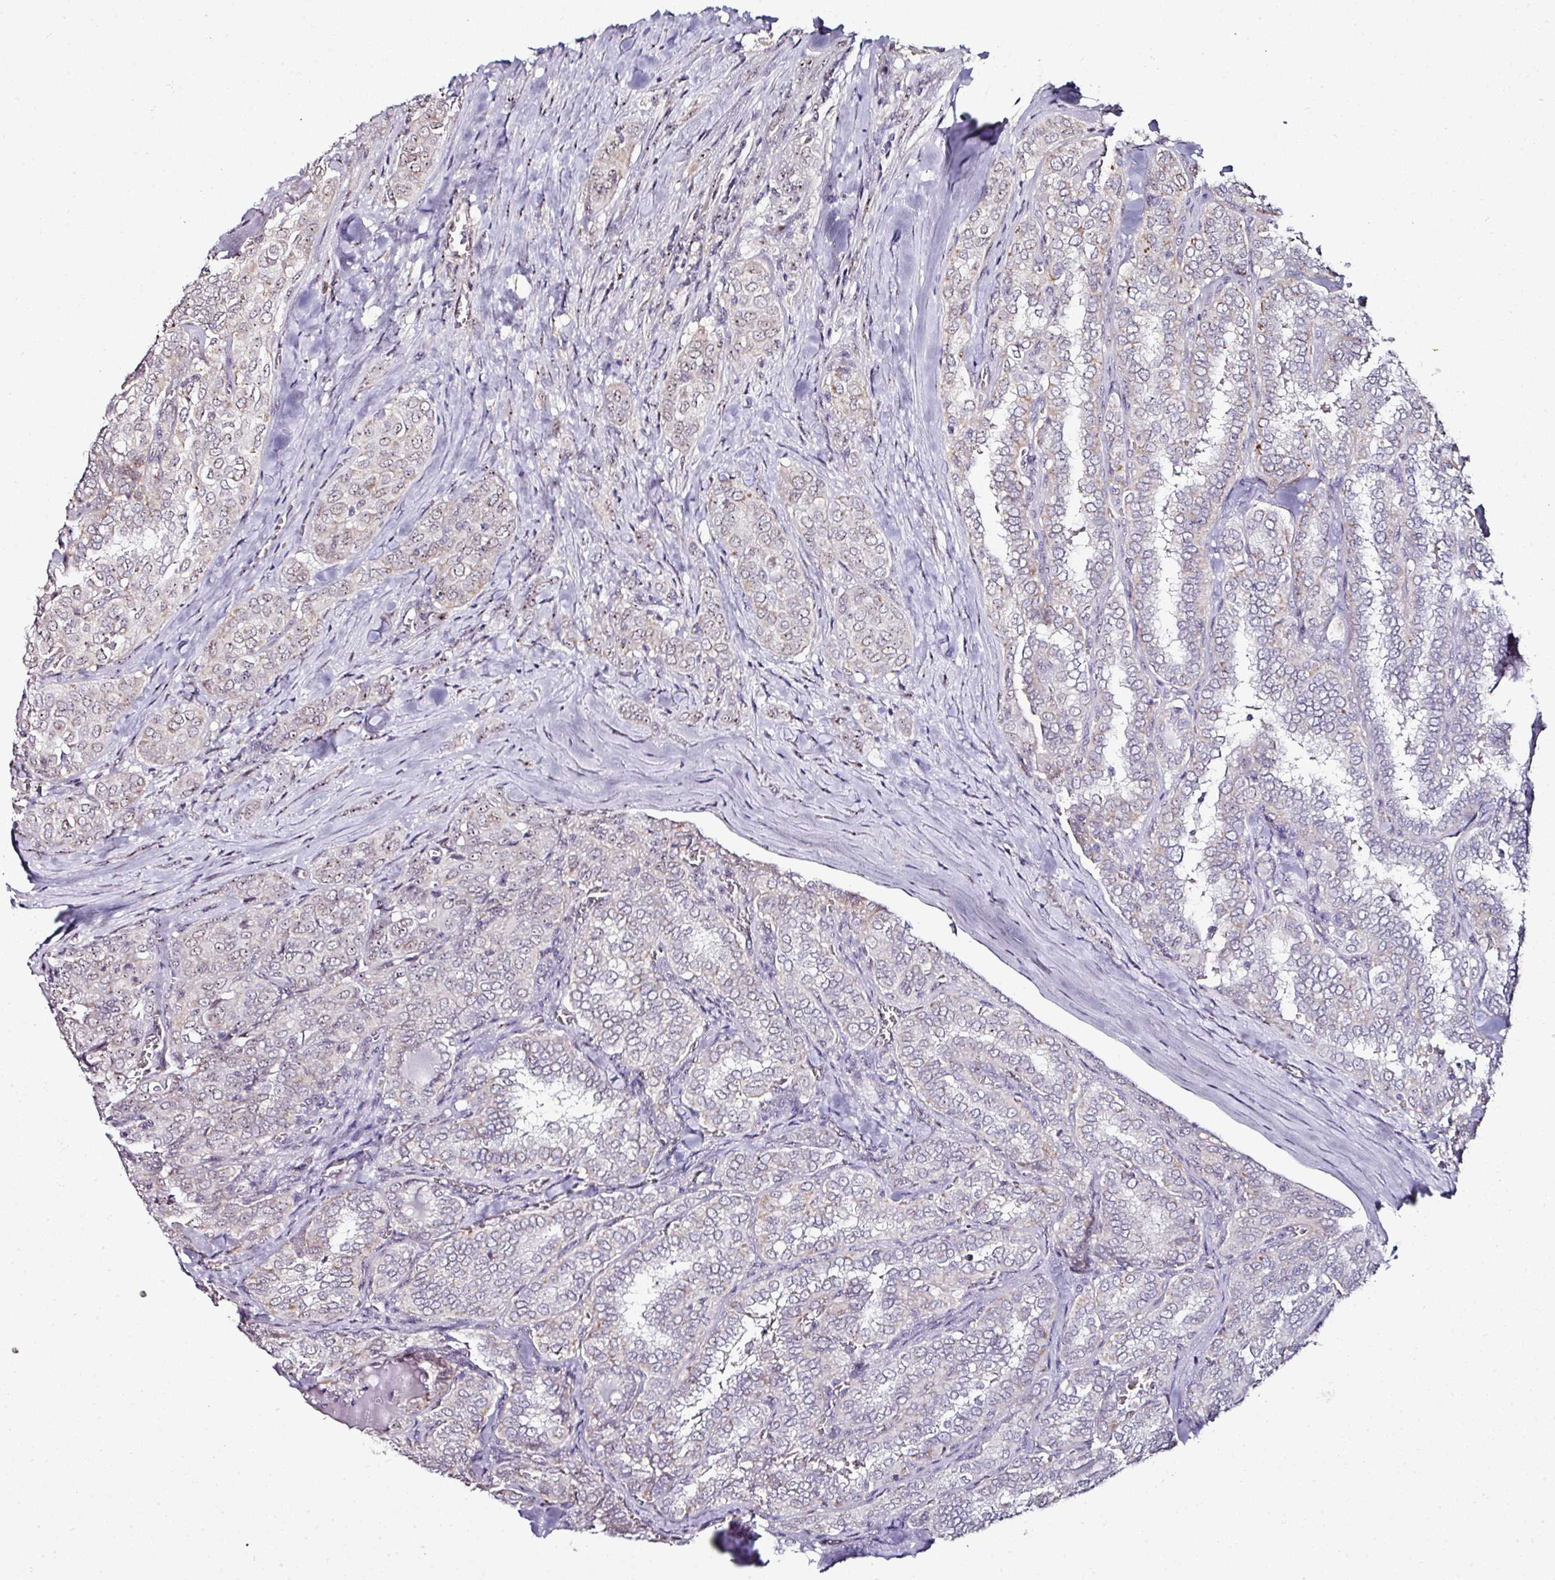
{"staining": {"intensity": "negative", "quantity": "none", "location": "none"}, "tissue": "thyroid cancer", "cell_type": "Tumor cells", "image_type": "cancer", "snomed": [{"axis": "morphology", "description": "Papillary adenocarcinoma, NOS"}, {"axis": "topography", "description": "Thyroid gland"}], "caption": "Tumor cells show no significant staining in thyroid cancer (papillary adenocarcinoma).", "gene": "NACC2", "patient": {"sex": "female", "age": 30}}